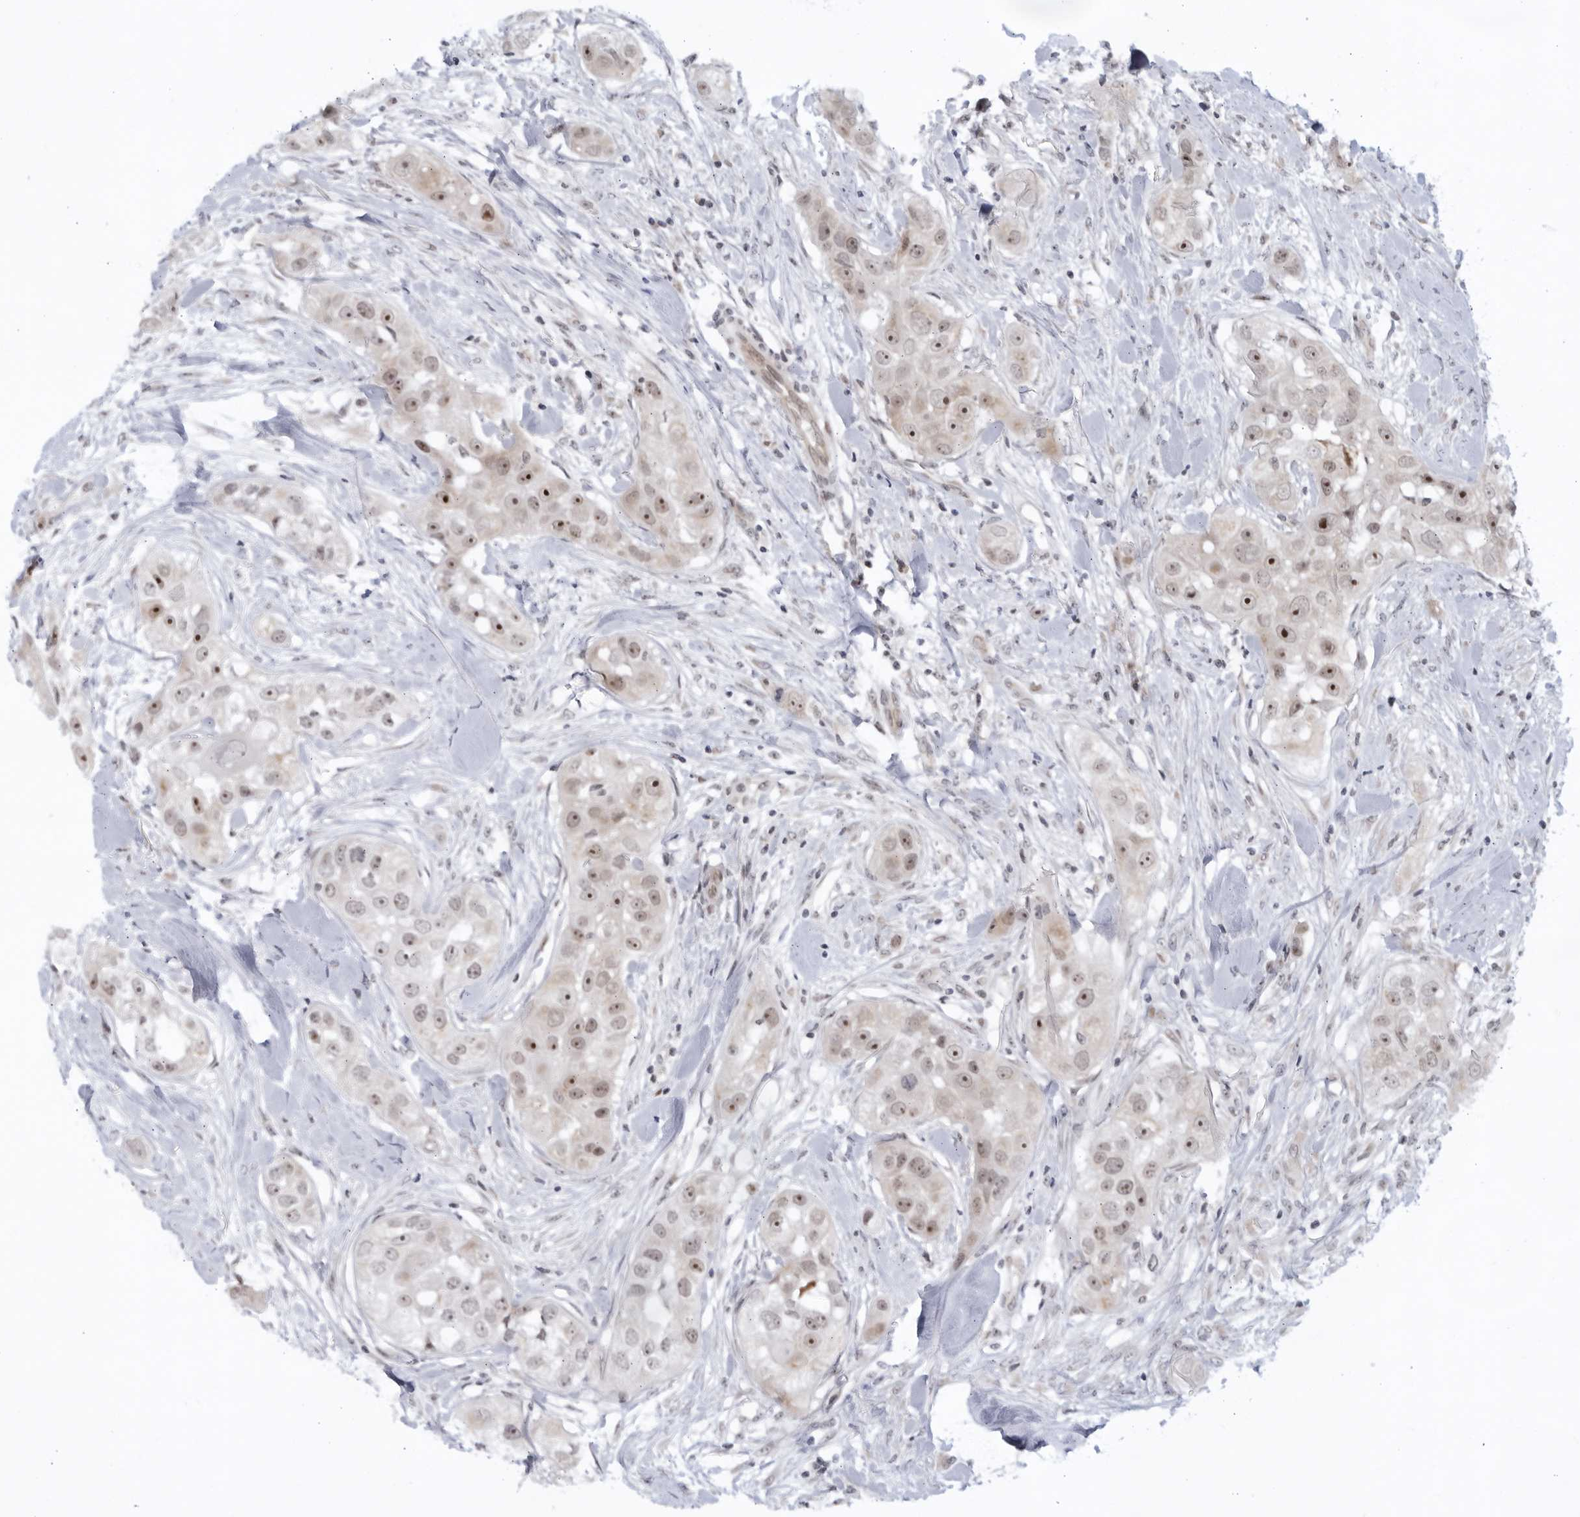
{"staining": {"intensity": "moderate", "quantity": ">75%", "location": "nuclear"}, "tissue": "head and neck cancer", "cell_type": "Tumor cells", "image_type": "cancer", "snomed": [{"axis": "morphology", "description": "Normal tissue, NOS"}, {"axis": "morphology", "description": "Squamous cell carcinoma, NOS"}, {"axis": "topography", "description": "Skeletal muscle"}, {"axis": "topography", "description": "Head-Neck"}], "caption": "The image demonstrates a brown stain indicating the presence of a protein in the nuclear of tumor cells in squamous cell carcinoma (head and neck). The staining was performed using DAB to visualize the protein expression in brown, while the nuclei were stained in blue with hematoxylin (Magnification: 20x).", "gene": "ITGB3BP", "patient": {"sex": "male", "age": 51}}